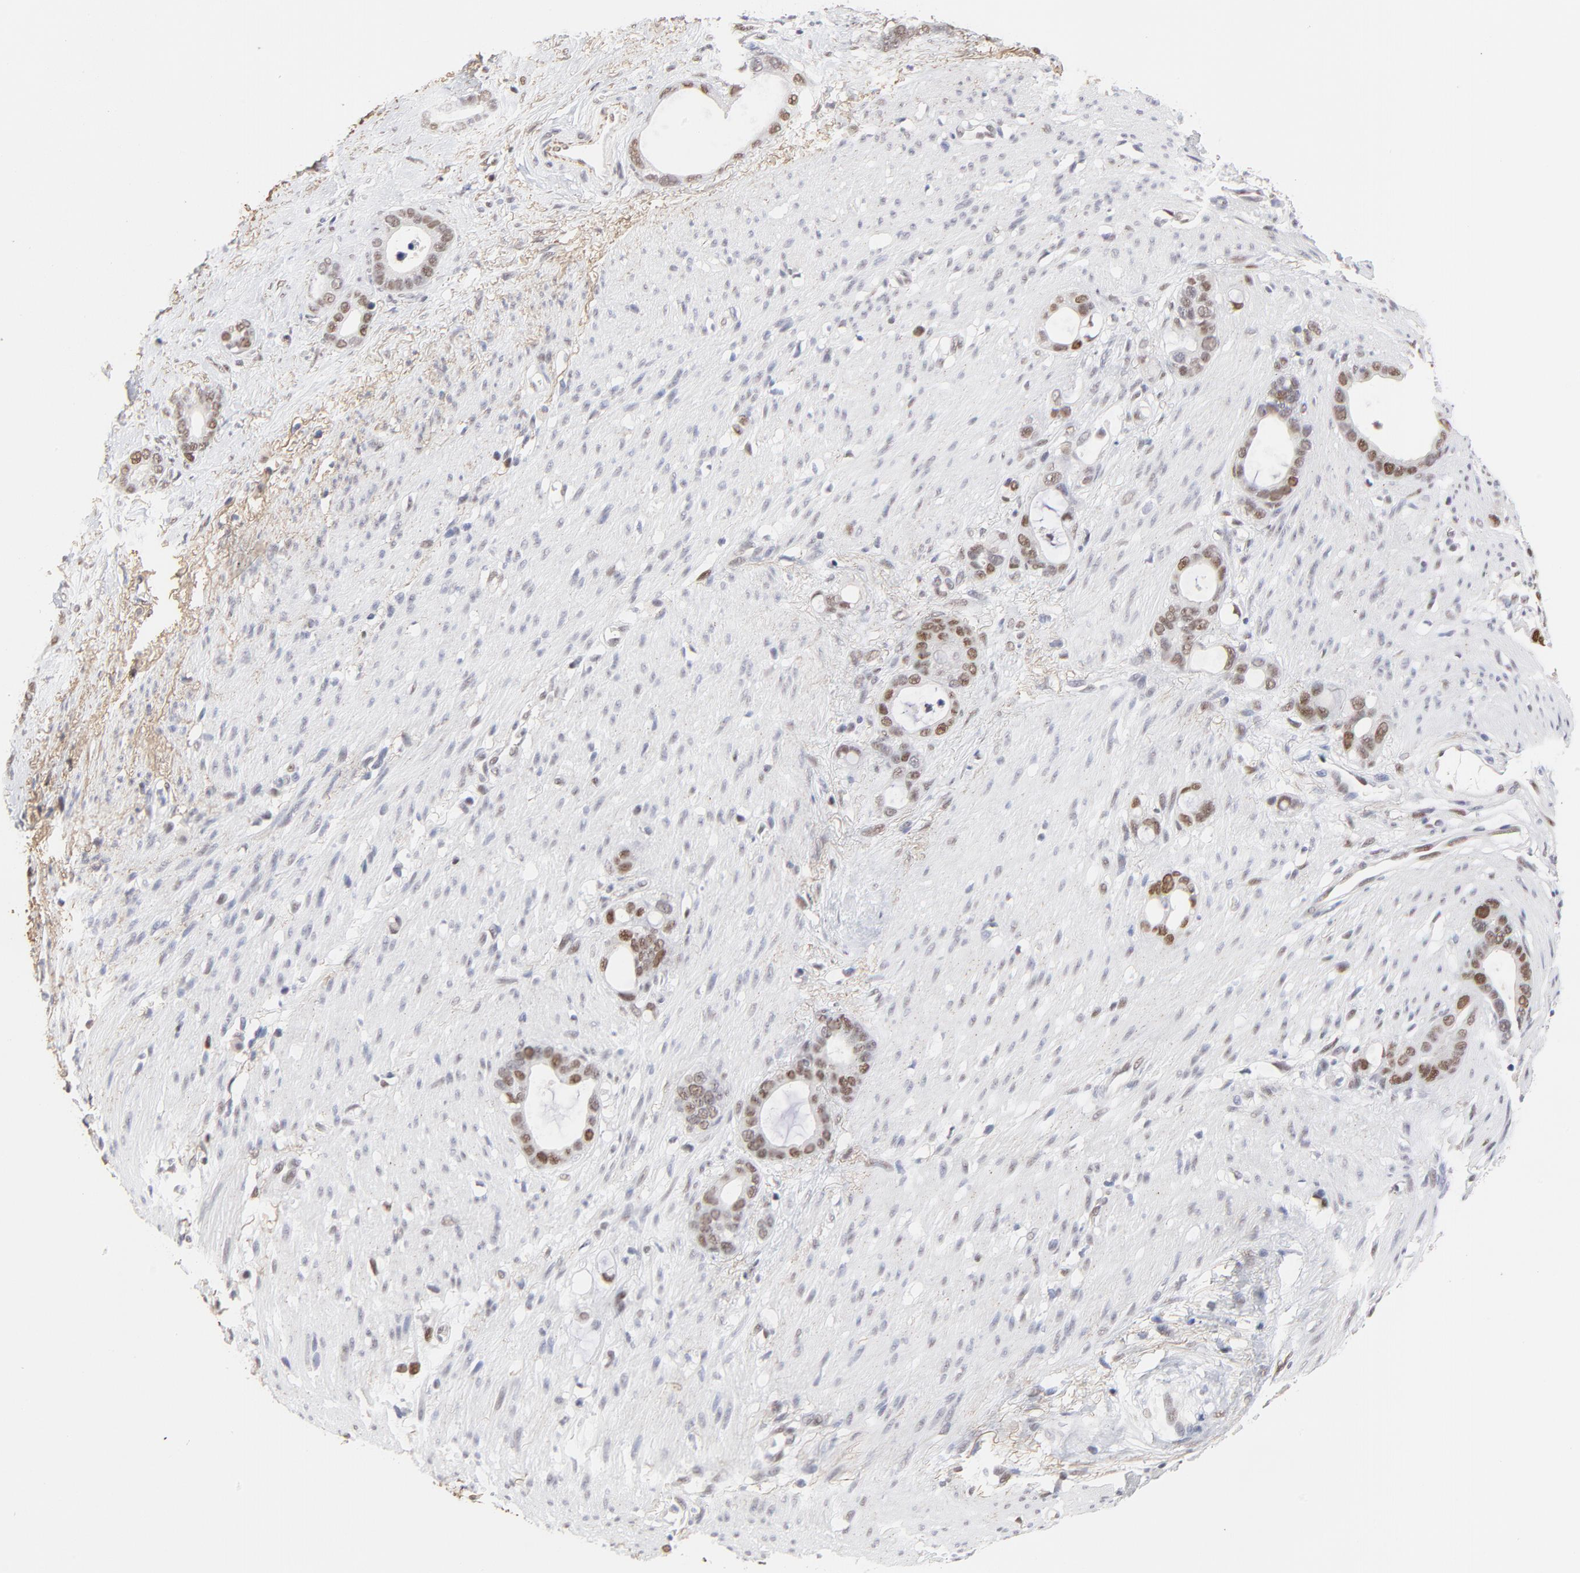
{"staining": {"intensity": "moderate", "quantity": ">75%", "location": "nuclear"}, "tissue": "stomach cancer", "cell_type": "Tumor cells", "image_type": "cancer", "snomed": [{"axis": "morphology", "description": "Adenocarcinoma, NOS"}, {"axis": "topography", "description": "Stomach"}], "caption": "This is an image of IHC staining of stomach cancer (adenocarcinoma), which shows moderate positivity in the nuclear of tumor cells.", "gene": "OGFOD1", "patient": {"sex": "female", "age": 75}}